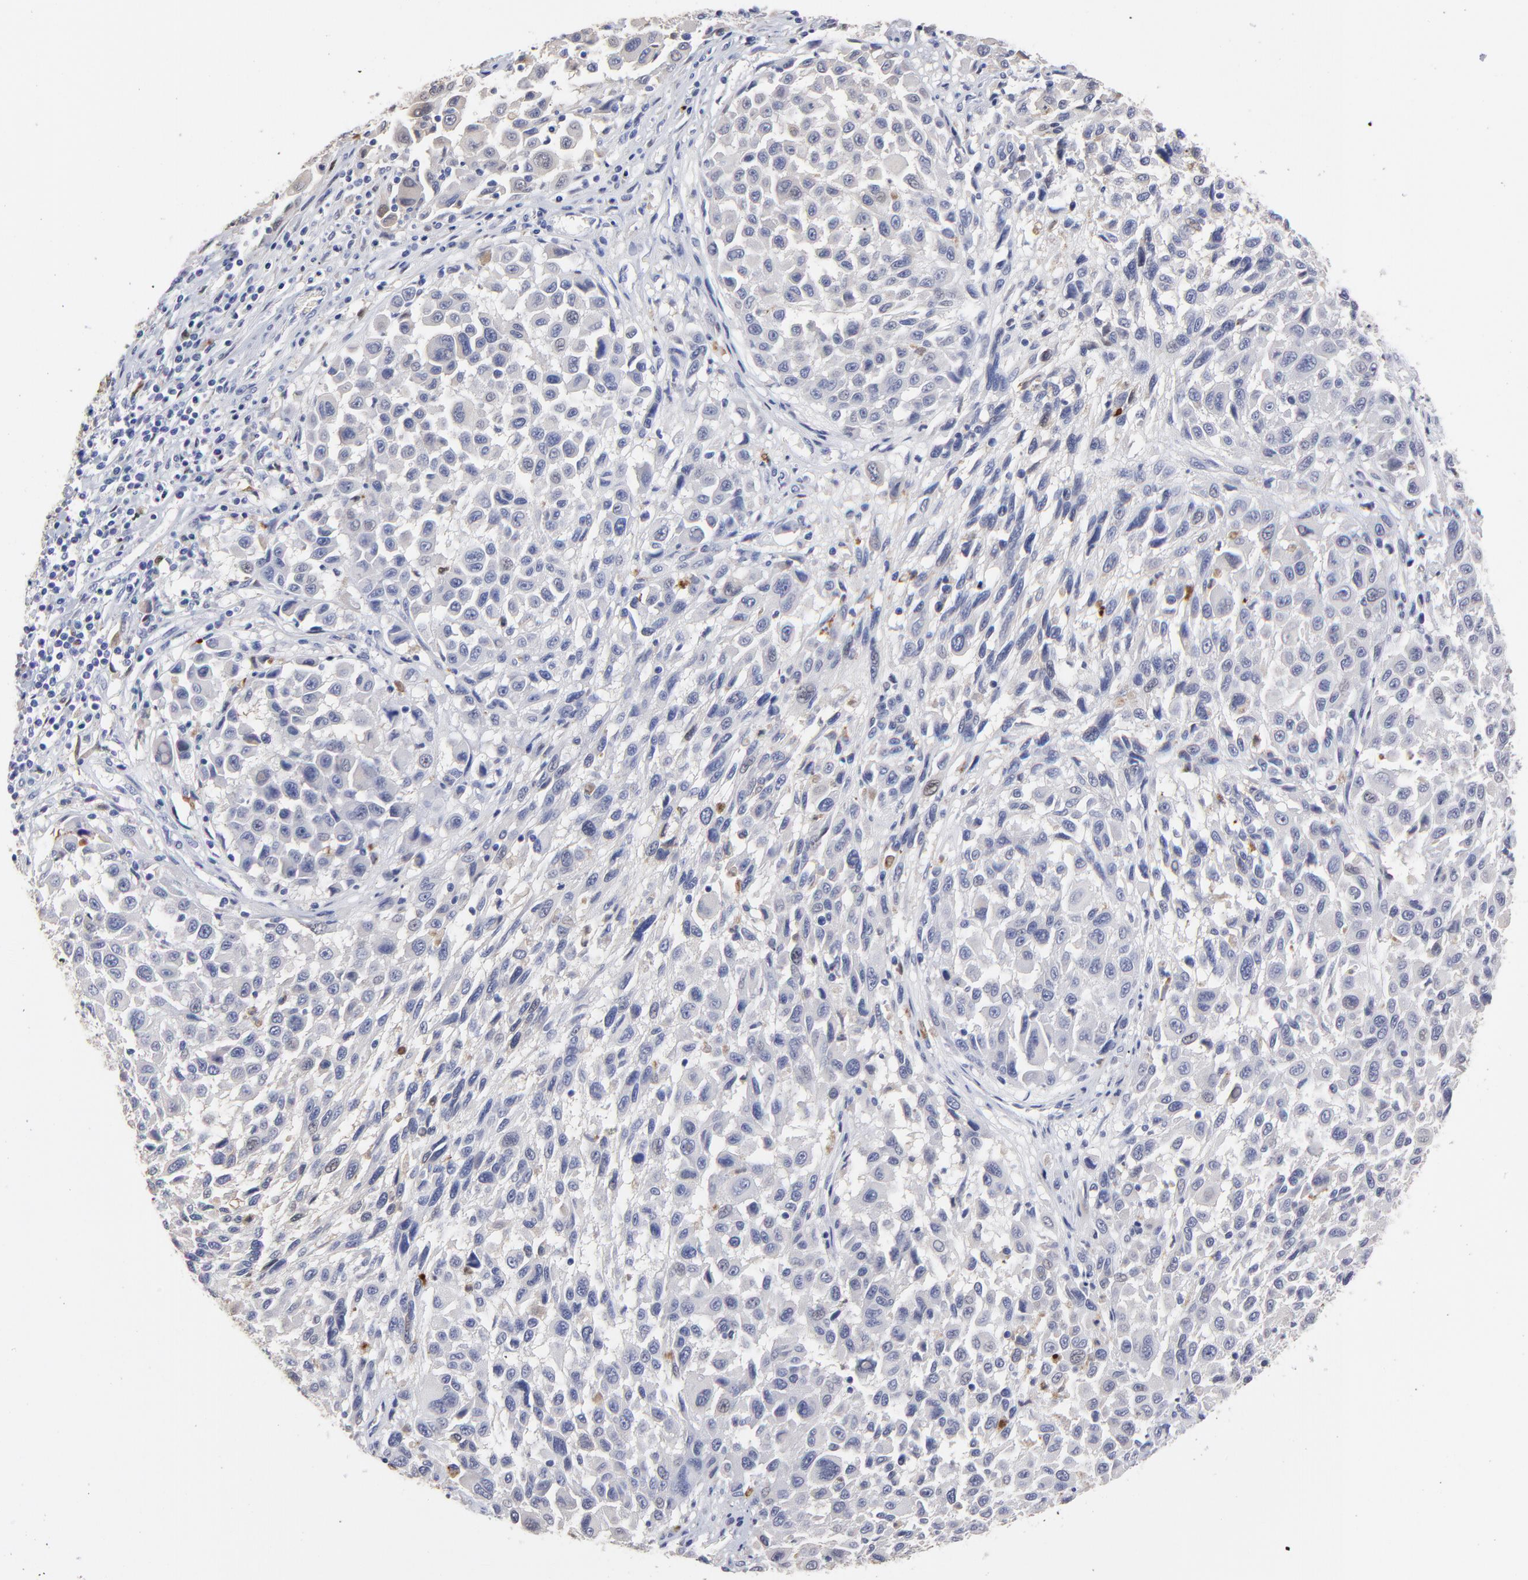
{"staining": {"intensity": "negative", "quantity": "none", "location": "none"}, "tissue": "melanoma", "cell_type": "Tumor cells", "image_type": "cancer", "snomed": [{"axis": "morphology", "description": "Malignant melanoma, Metastatic site"}, {"axis": "topography", "description": "Lymph node"}], "caption": "Immunohistochemistry (IHC) micrograph of human melanoma stained for a protein (brown), which exhibits no positivity in tumor cells.", "gene": "SMARCA1", "patient": {"sex": "male", "age": 61}}